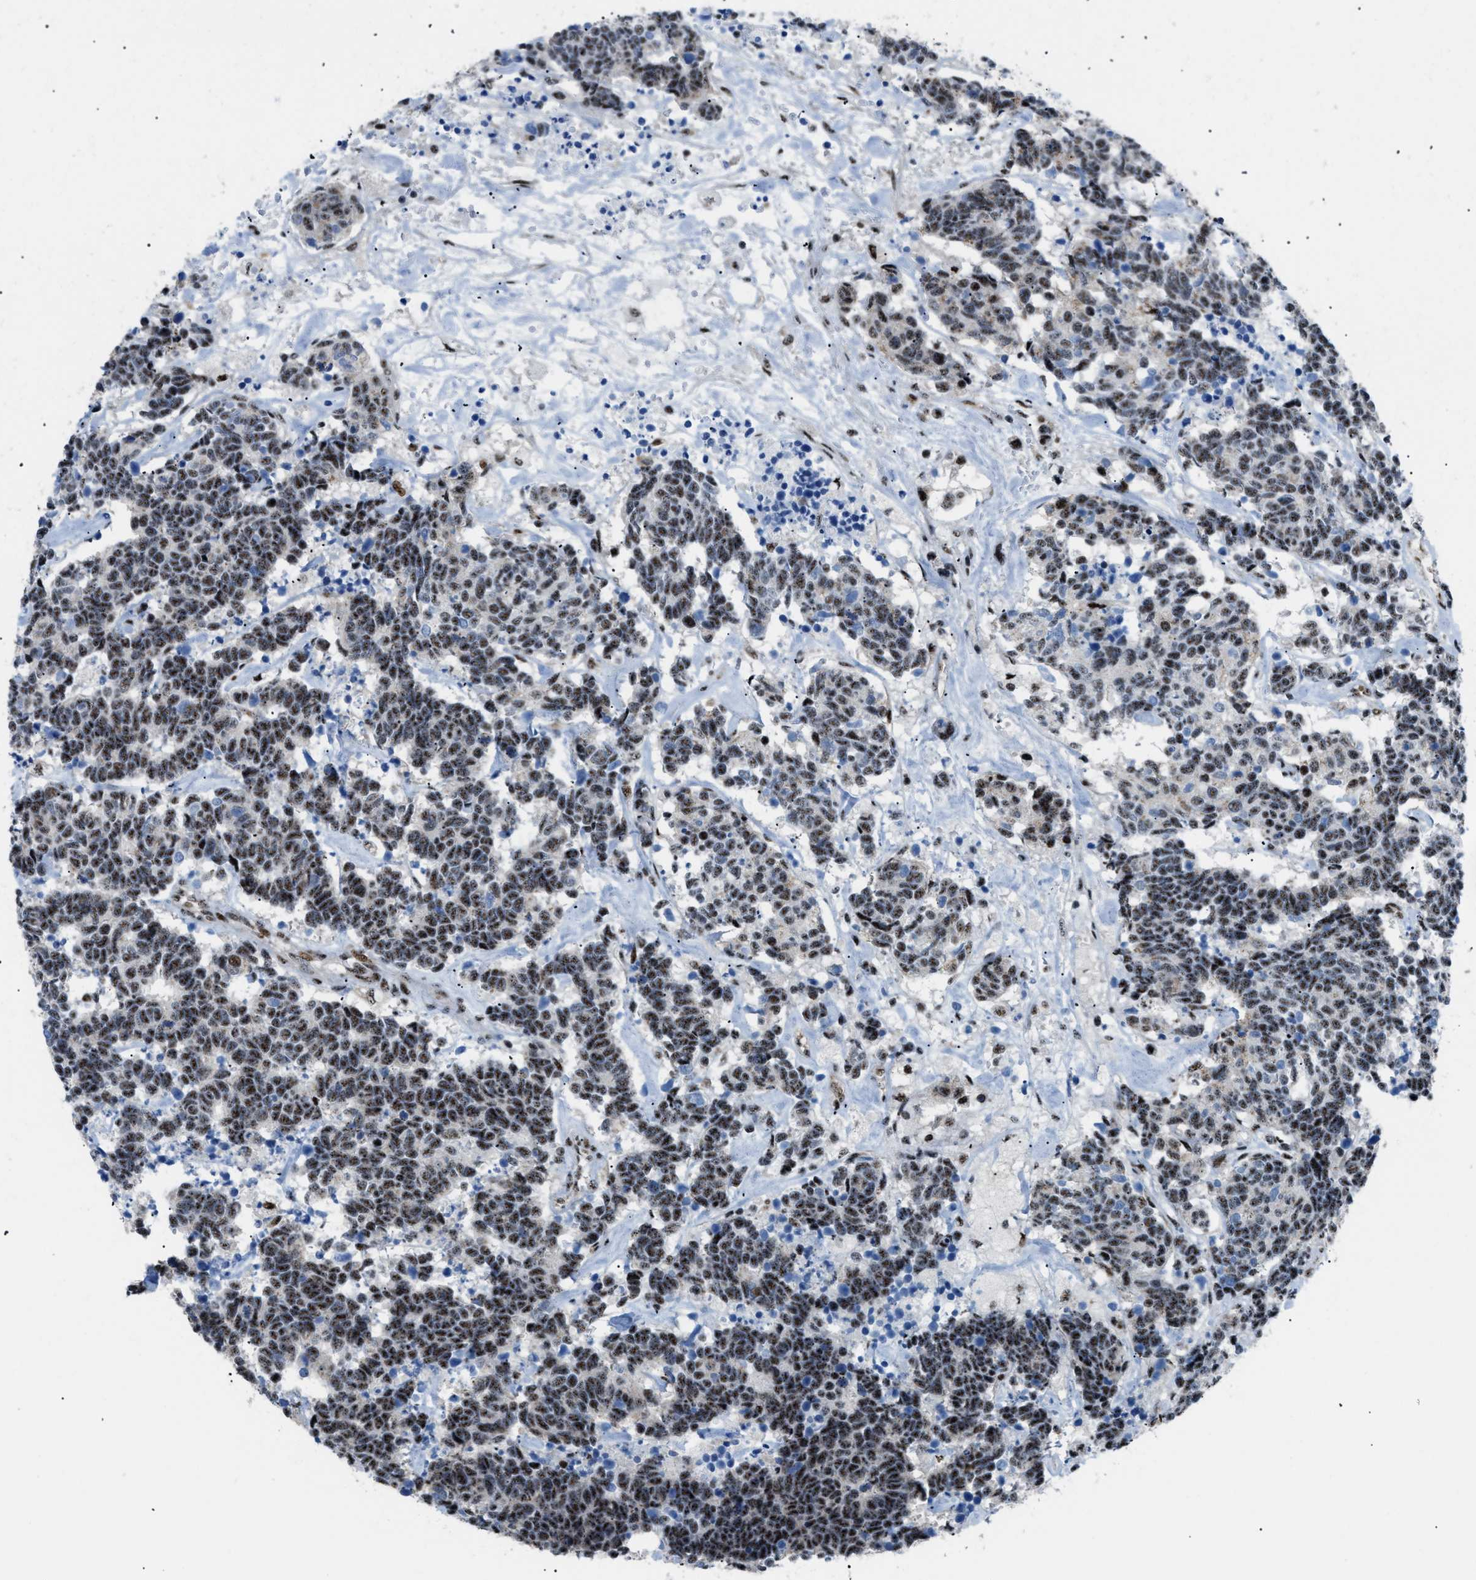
{"staining": {"intensity": "moderate", "quantity": ">75%", "location": "nuclear"}, "tissue": "carcinoid", "cell_type": "Tumor cells", "image_type": "cancer", "snomed": [{"axis": "morphology", "description": "Carcinoma, NOS"}, {"axis": "morphology", "description": "Carcinoid, malignant, NOS"}, {"axis": "topography", "description": "Urinary bladder"}], "caption": "Immunohistochemical staining of human carcinoid reveals medium levels of moderate nuclear staining in approximately >75% of tumor cells.", "gene": "CDR2", "patient": {"sex": "male", "age": 57}}